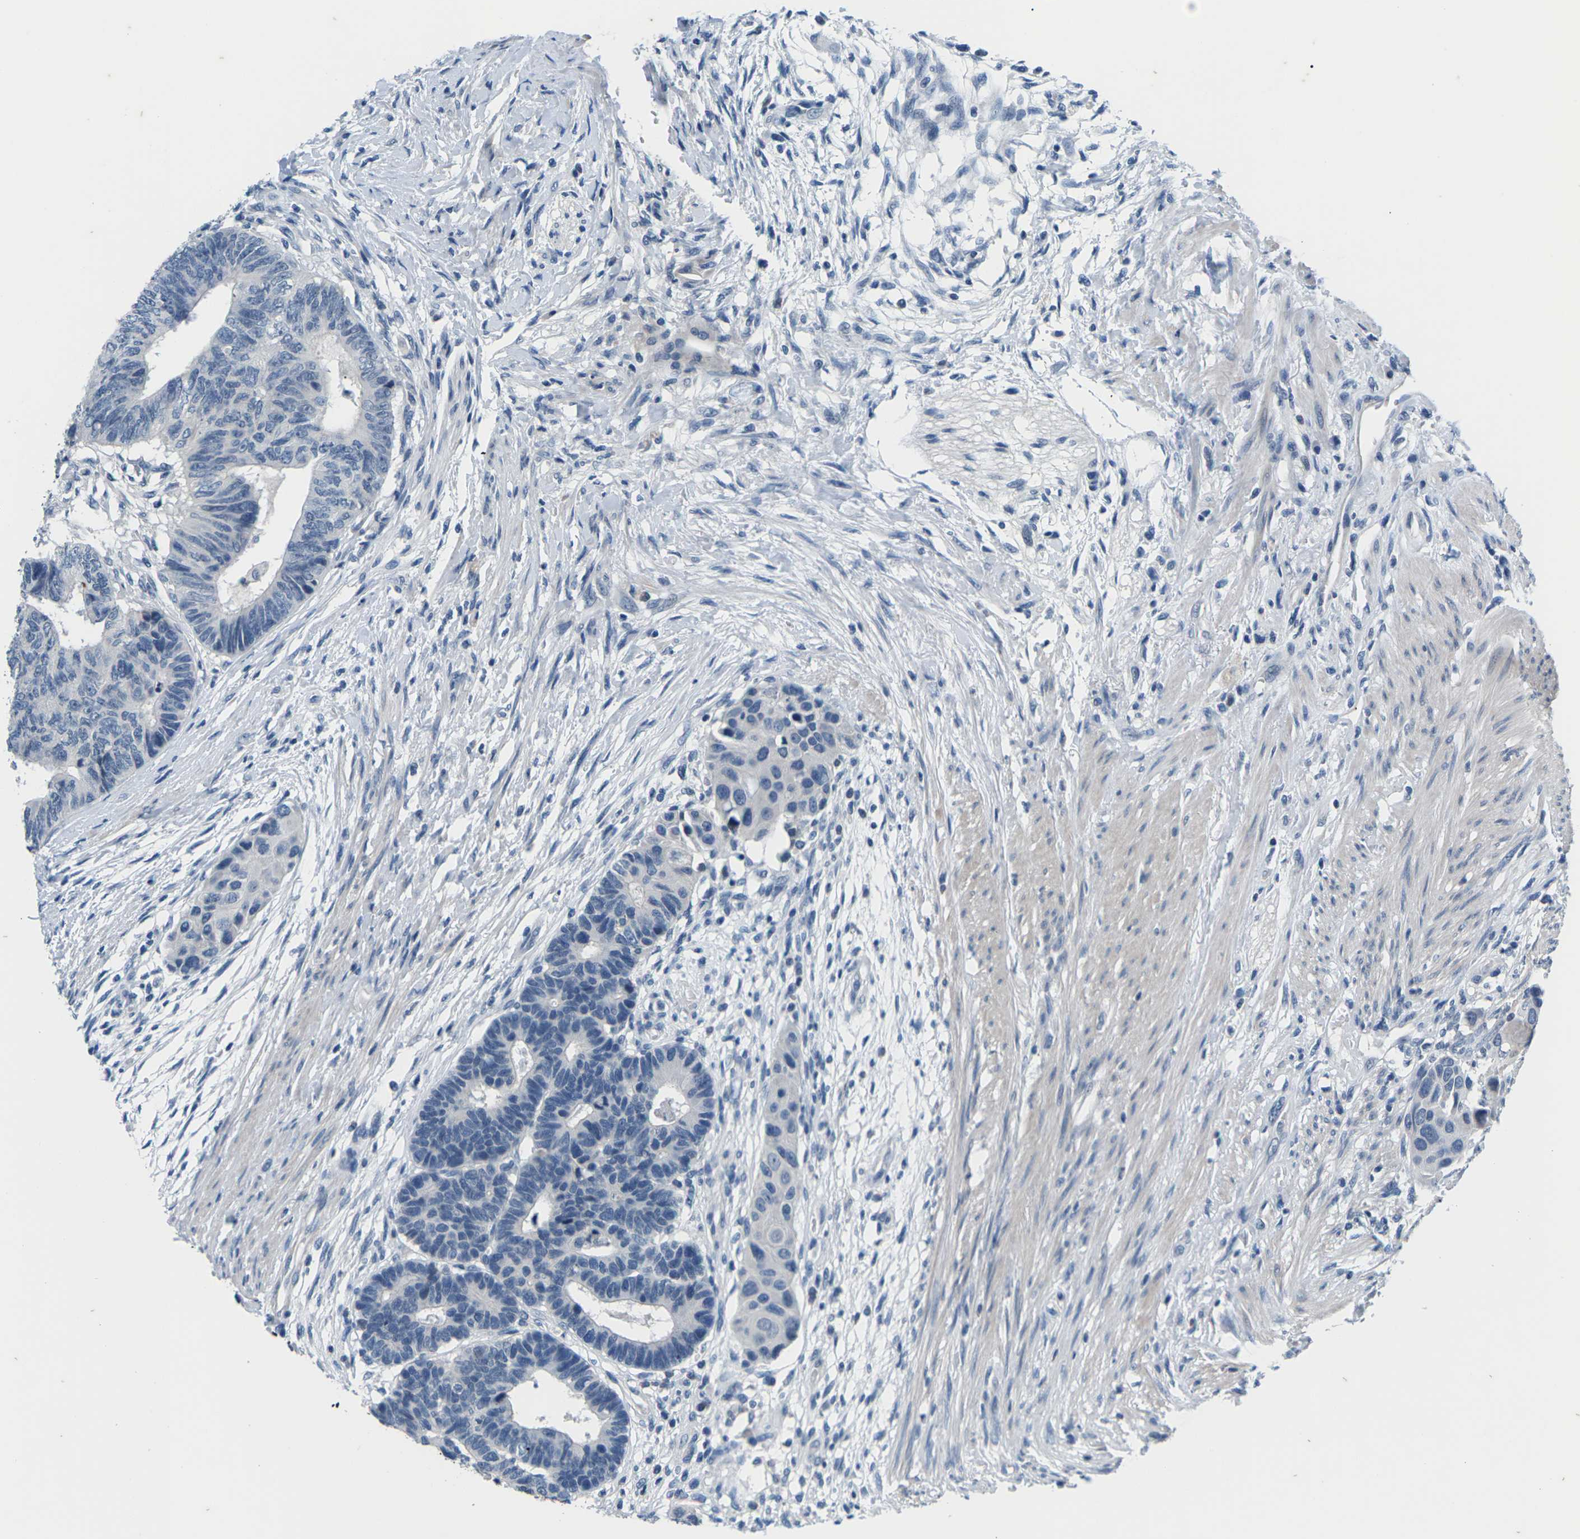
{"staining": {"intensity": "negative", "quantity": "none", "location": "none"}, "tissue": "colorectal cancer", "cell_type": "Tumor cells", "image_type": "cancer", "snomed": [{"axis": "morphology", "description": "Adenocarcinoma, NOS"}, {"axis": "topography", "description": "Rectum"}], "caption": "DAB (3,3'-diaminobenzidine) immunohistochemical staining of colorectal adenocarcinoma exhibits no significant expression in tumor cells.", "gene": "UMOD", "patient": {"sex": "male", "age": 51}}